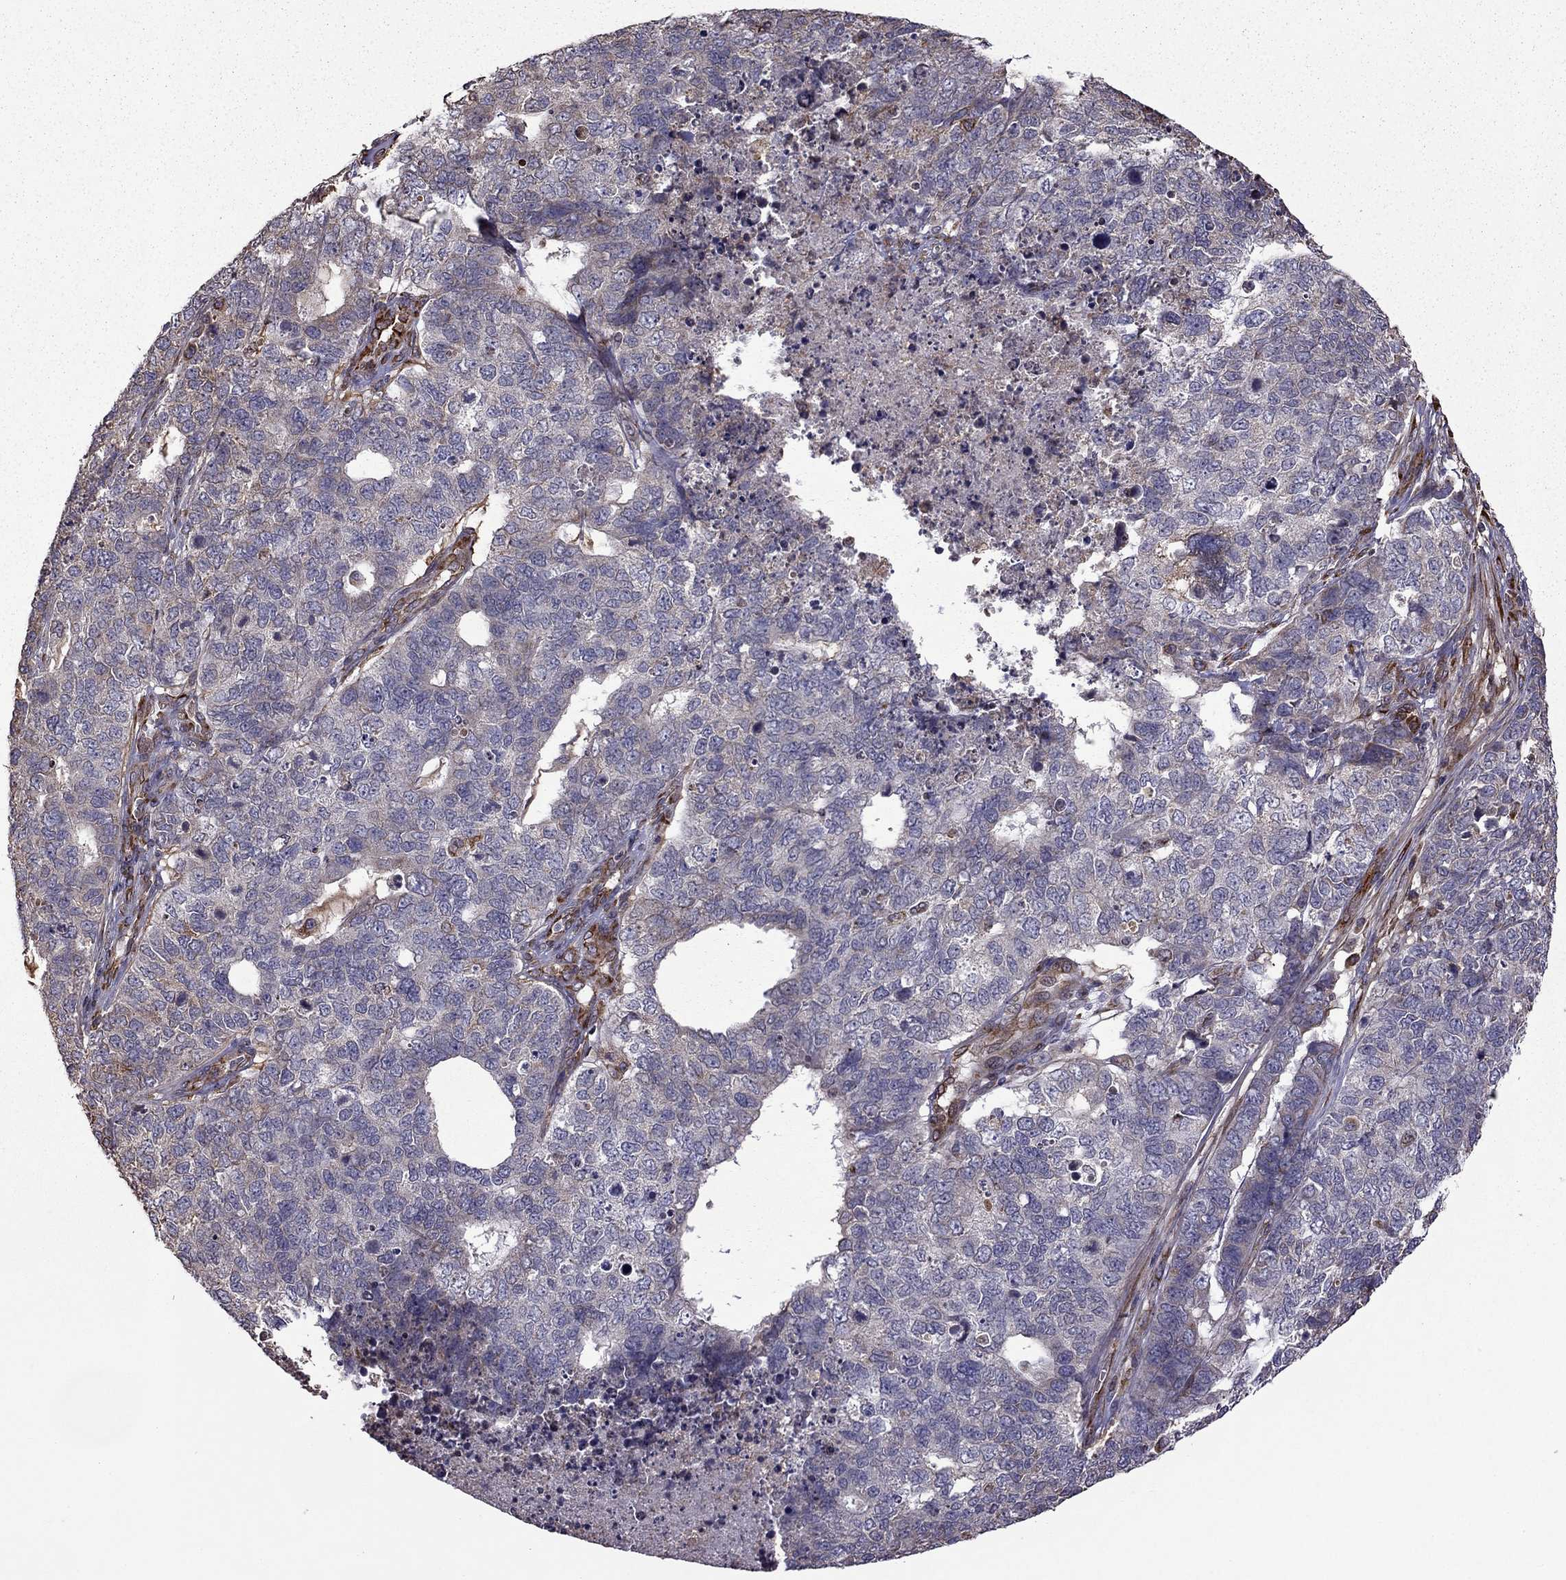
{"staining": {"intensity": "weak", "quantity": "<25%", "location": "cytoplasmic/membranous"}, "tissue": "cervical cancer", "cell_type": "Tumor cells", "image_type": "cancer", "snomed": [{"axis": "morphology", "description": "Squamous cell carcinoma, NOS"}, {"axis": "topography", "description": "Cervix"}], "caption": "Protein analysis of cervical cancer shows no significant positivity in tumor cells.", "gene": "IKBIP", "patient": {"sex": "female", "age": 63}}